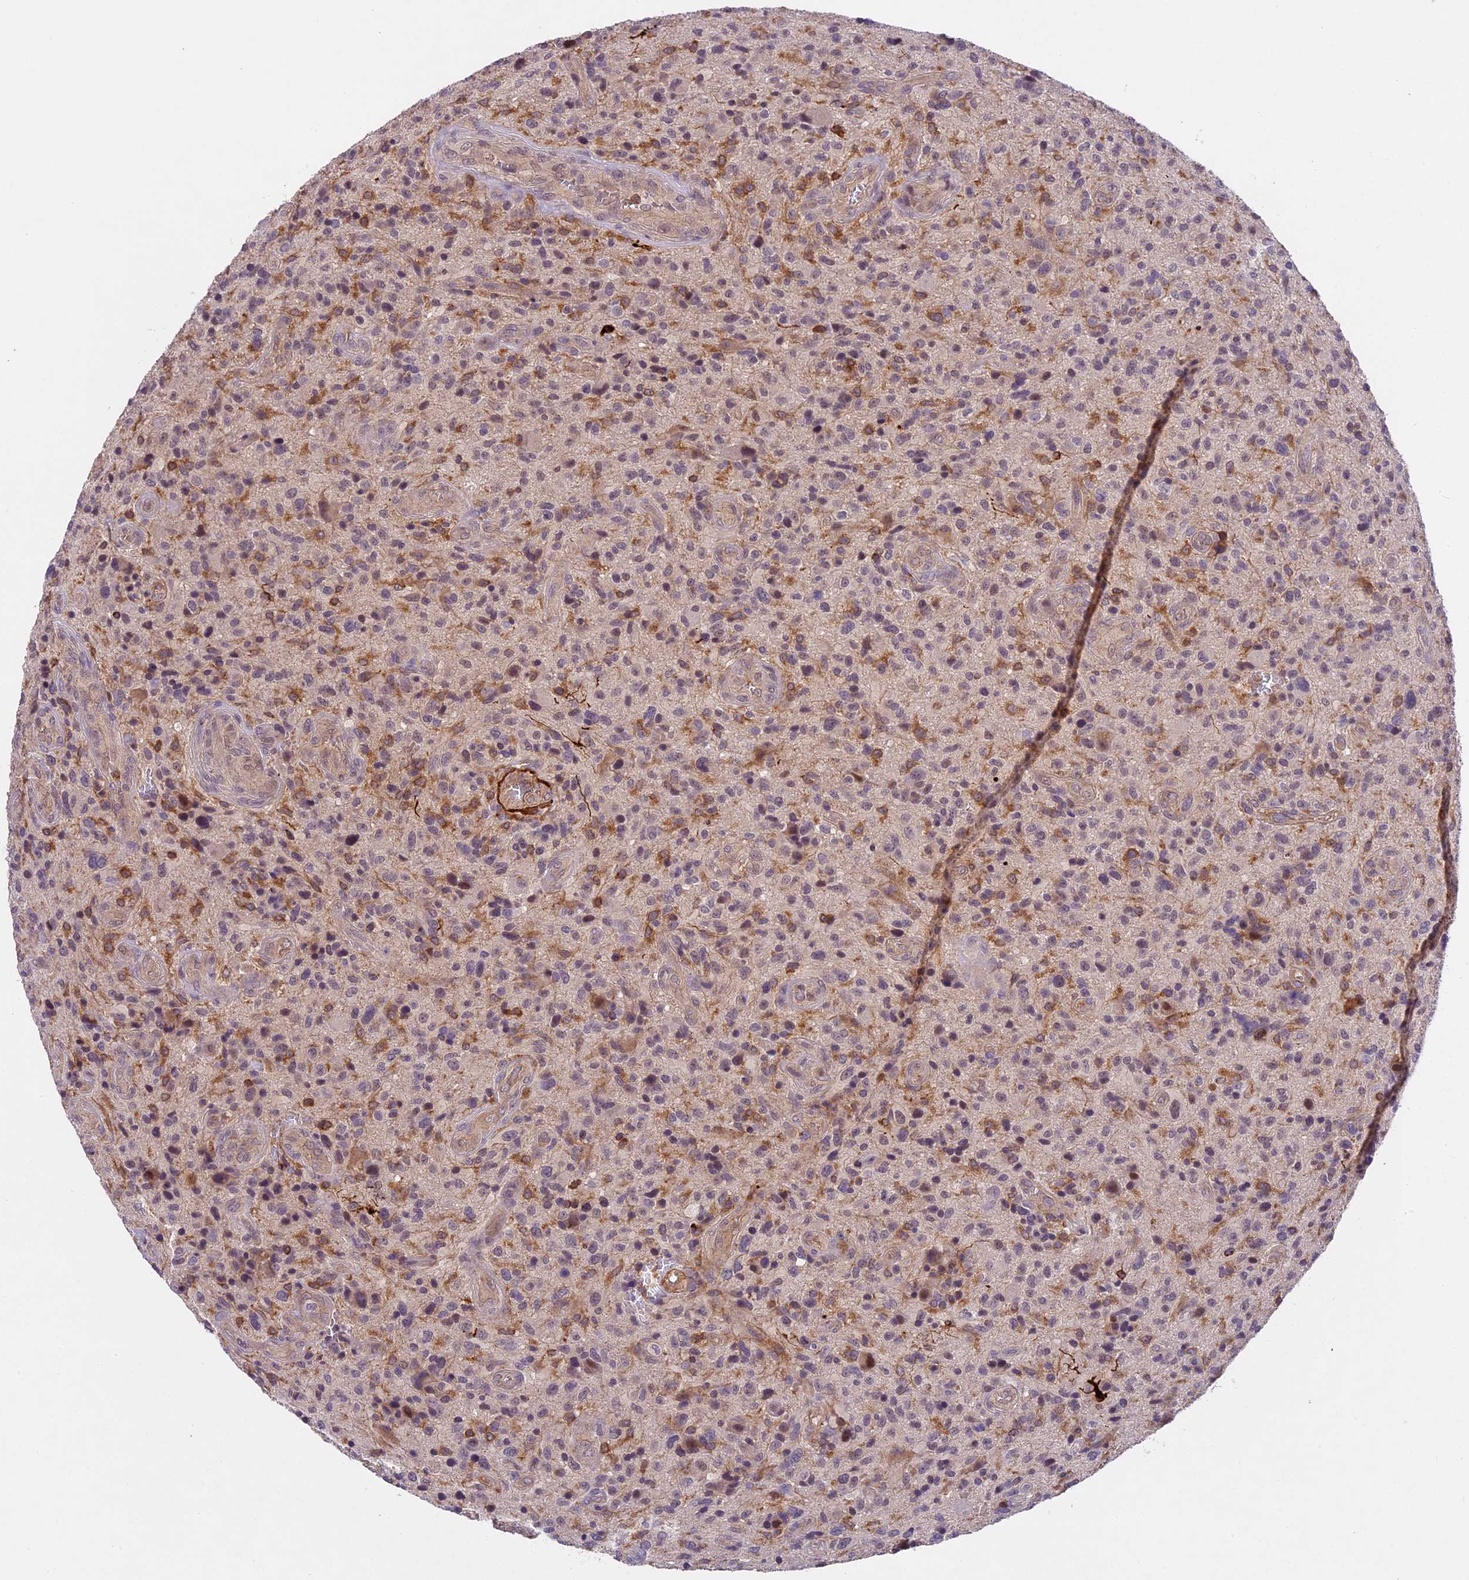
{"staining": {"intensity": "moderate", "quantity": "25%-75%", "location": "cytoplasmic/membranous,nuclear"}, "tissue": "glioma", "cell_type": "Tumor cells", "image_type": "cancer", "snomed": [{"axis": "morphology", "description": "Glioma, malignant, High grade"}, {"axis": "topography", "description": "Brain"}], "caption": "Immunohistochemistry (DAB) staining of glioma exhibits moderate cytoplasmic/membranous and nuclear protein staining in about 25%-75% of tumor cells.", "gene": "TBC1D1", "patient": {"sex": "male", "age": 47}}